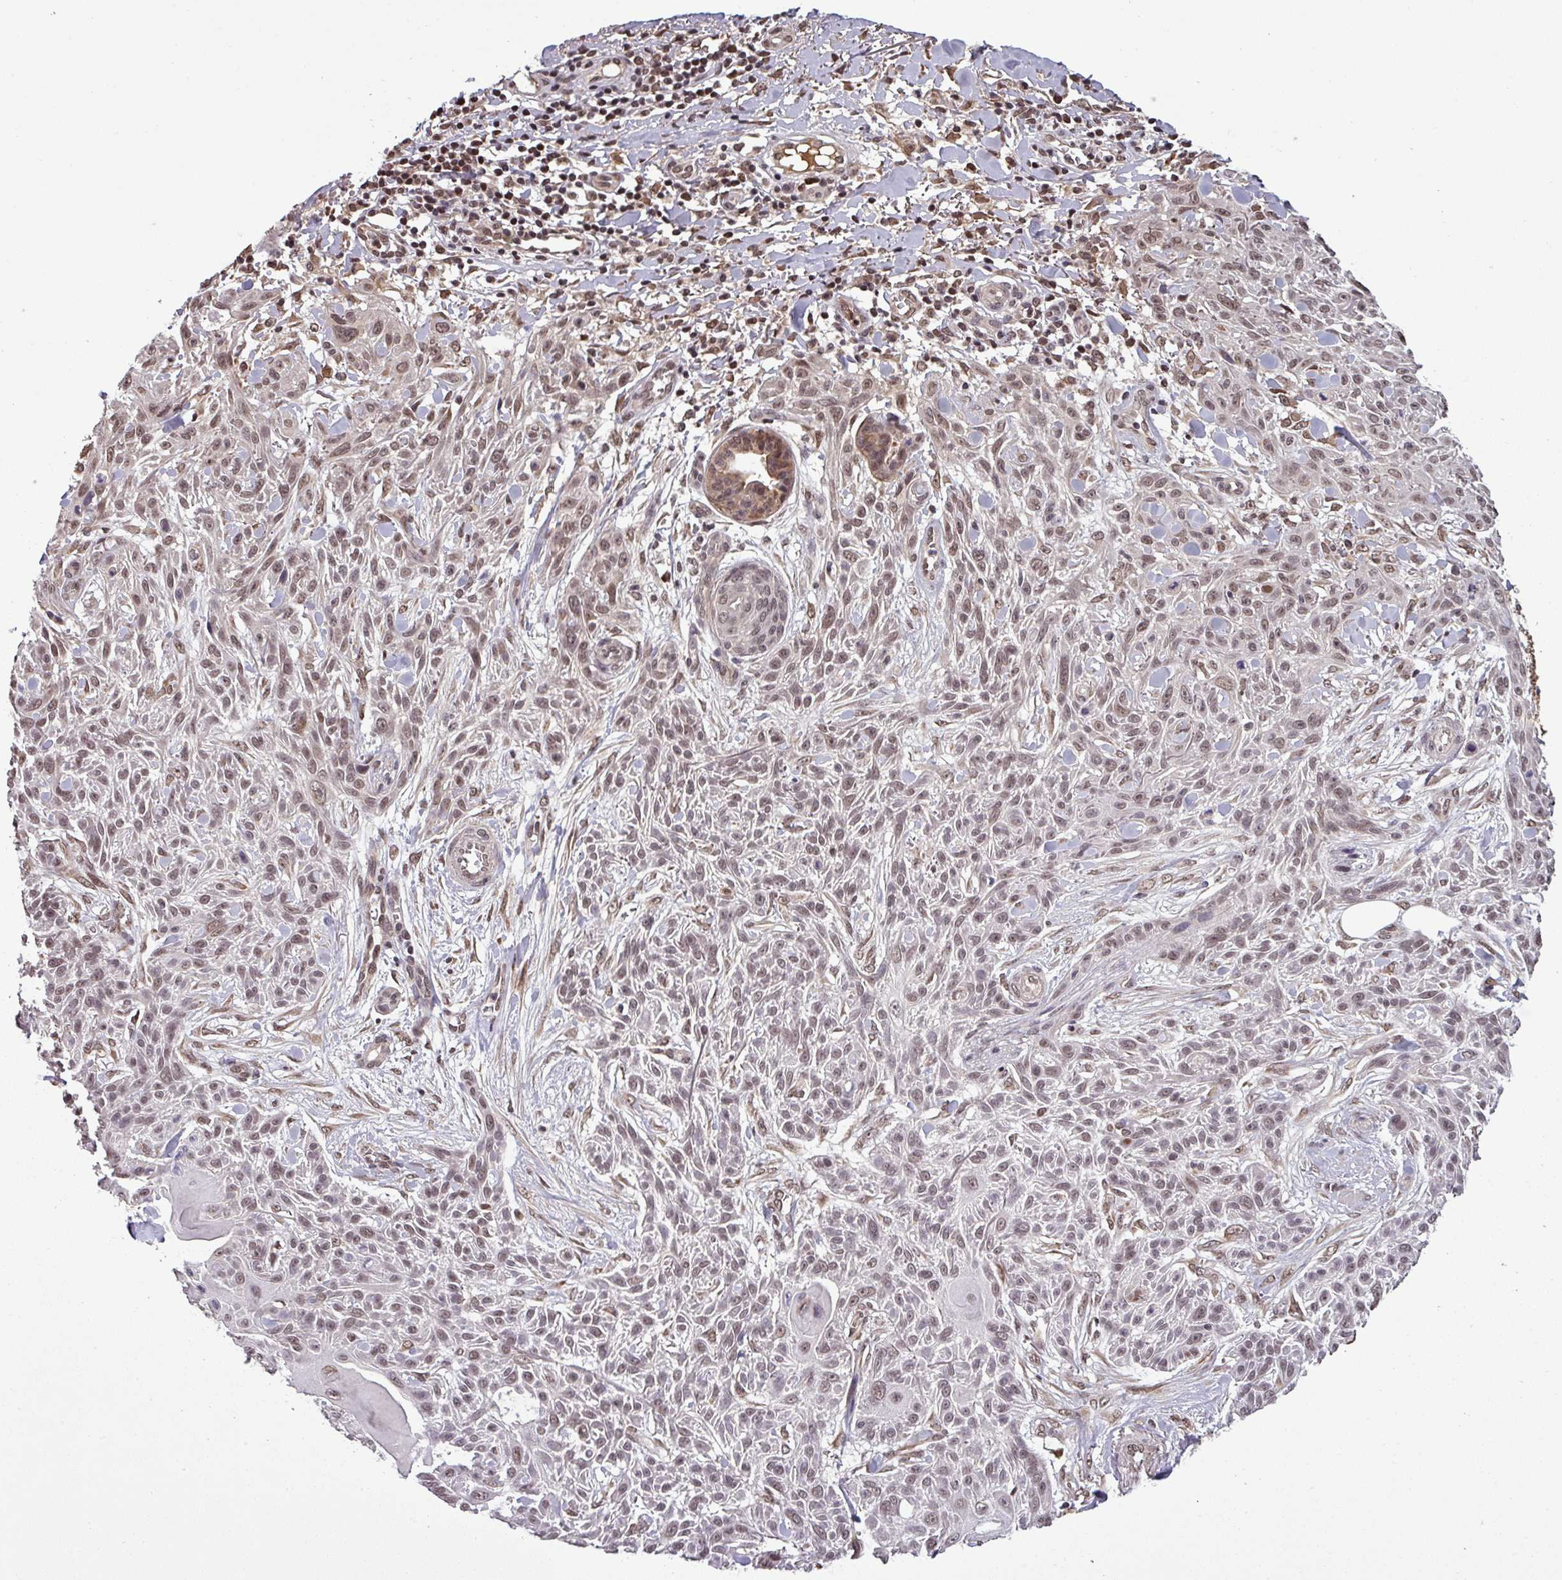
{"staining": {"intensity": "weak", "quantity": ">75%", "location": "nuclear"}, "tissue": "skin cancer", "cell_type": "Tumor cells", "image_type": "cancer", "snomed": [{"axis": "morphology", "description": "Squamous cell carcinoma, NOS"}, {"axis": "topography", "description": "Skin"}], "caption": "Immunohistochemistry (IHC) of squamous cell carcinoma (skin) reveals low levels of weak nuclear positivity in about >75% of tumor cells.", "gene": "NOB1", "patient": {"sex": "male", "age": 86}}